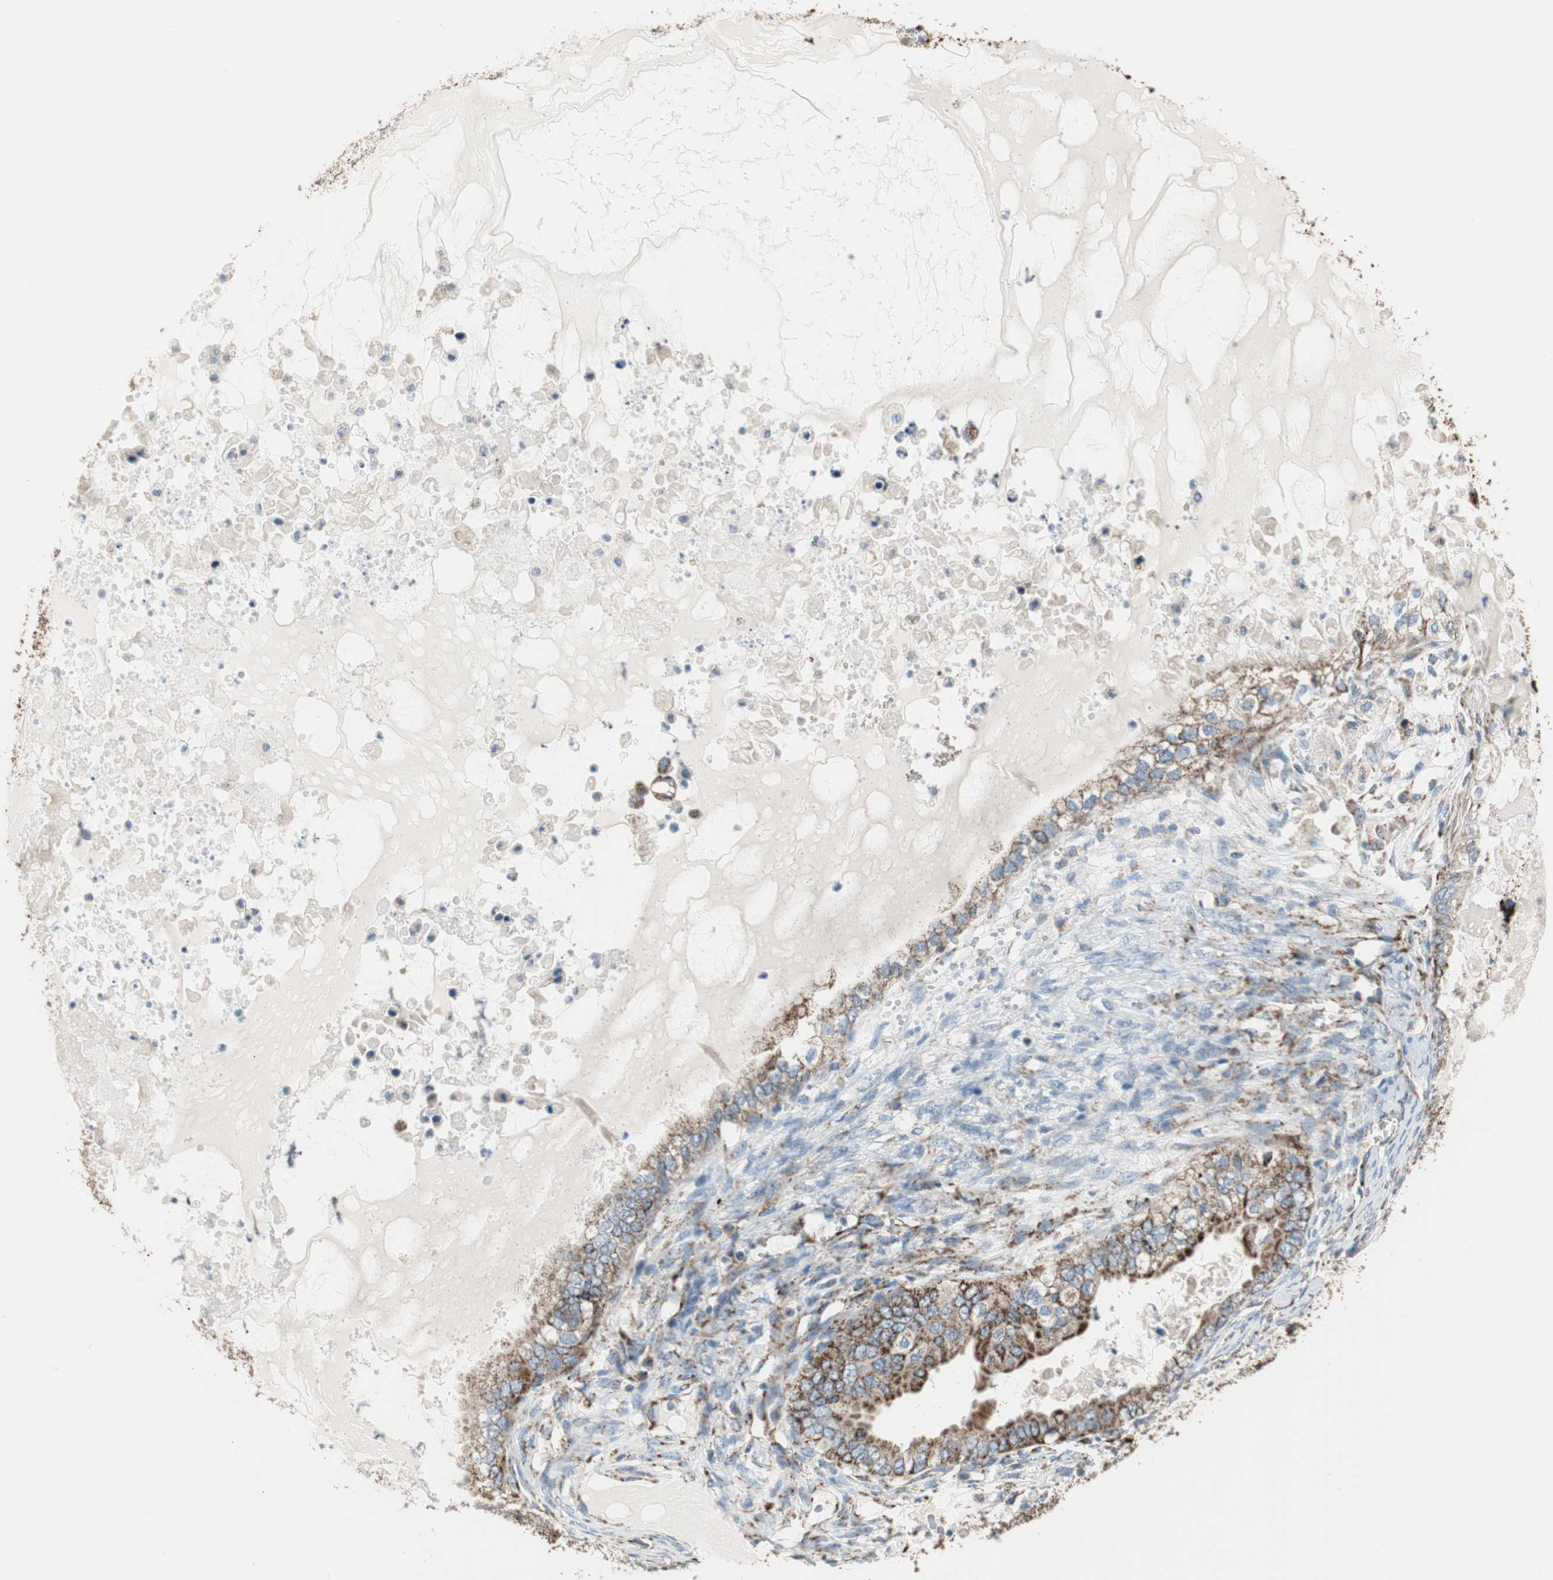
{"staining": {"intensity": "moderate", "quantity": ">75%", "location": "cytoplasmic/membranous"}, "tissue": "ovarian cancer", "cell_type": "Tumor cells", "image_type": "cancer", "snomed": [{"axis": "morphology", "description": "Cystadenocarcinoma, mucinous, NOS"}, {"axis": "topography", "description": "Ovary"}], "caption": "A medium amount of moderate cytoplasmic/membranous staining is seen in approximately >75% of tumor cells in mucinous cystadenocarcinoma (ovarian) tissue.", "gene": "TST", "patient": {"sex": "female", "age": 80}}